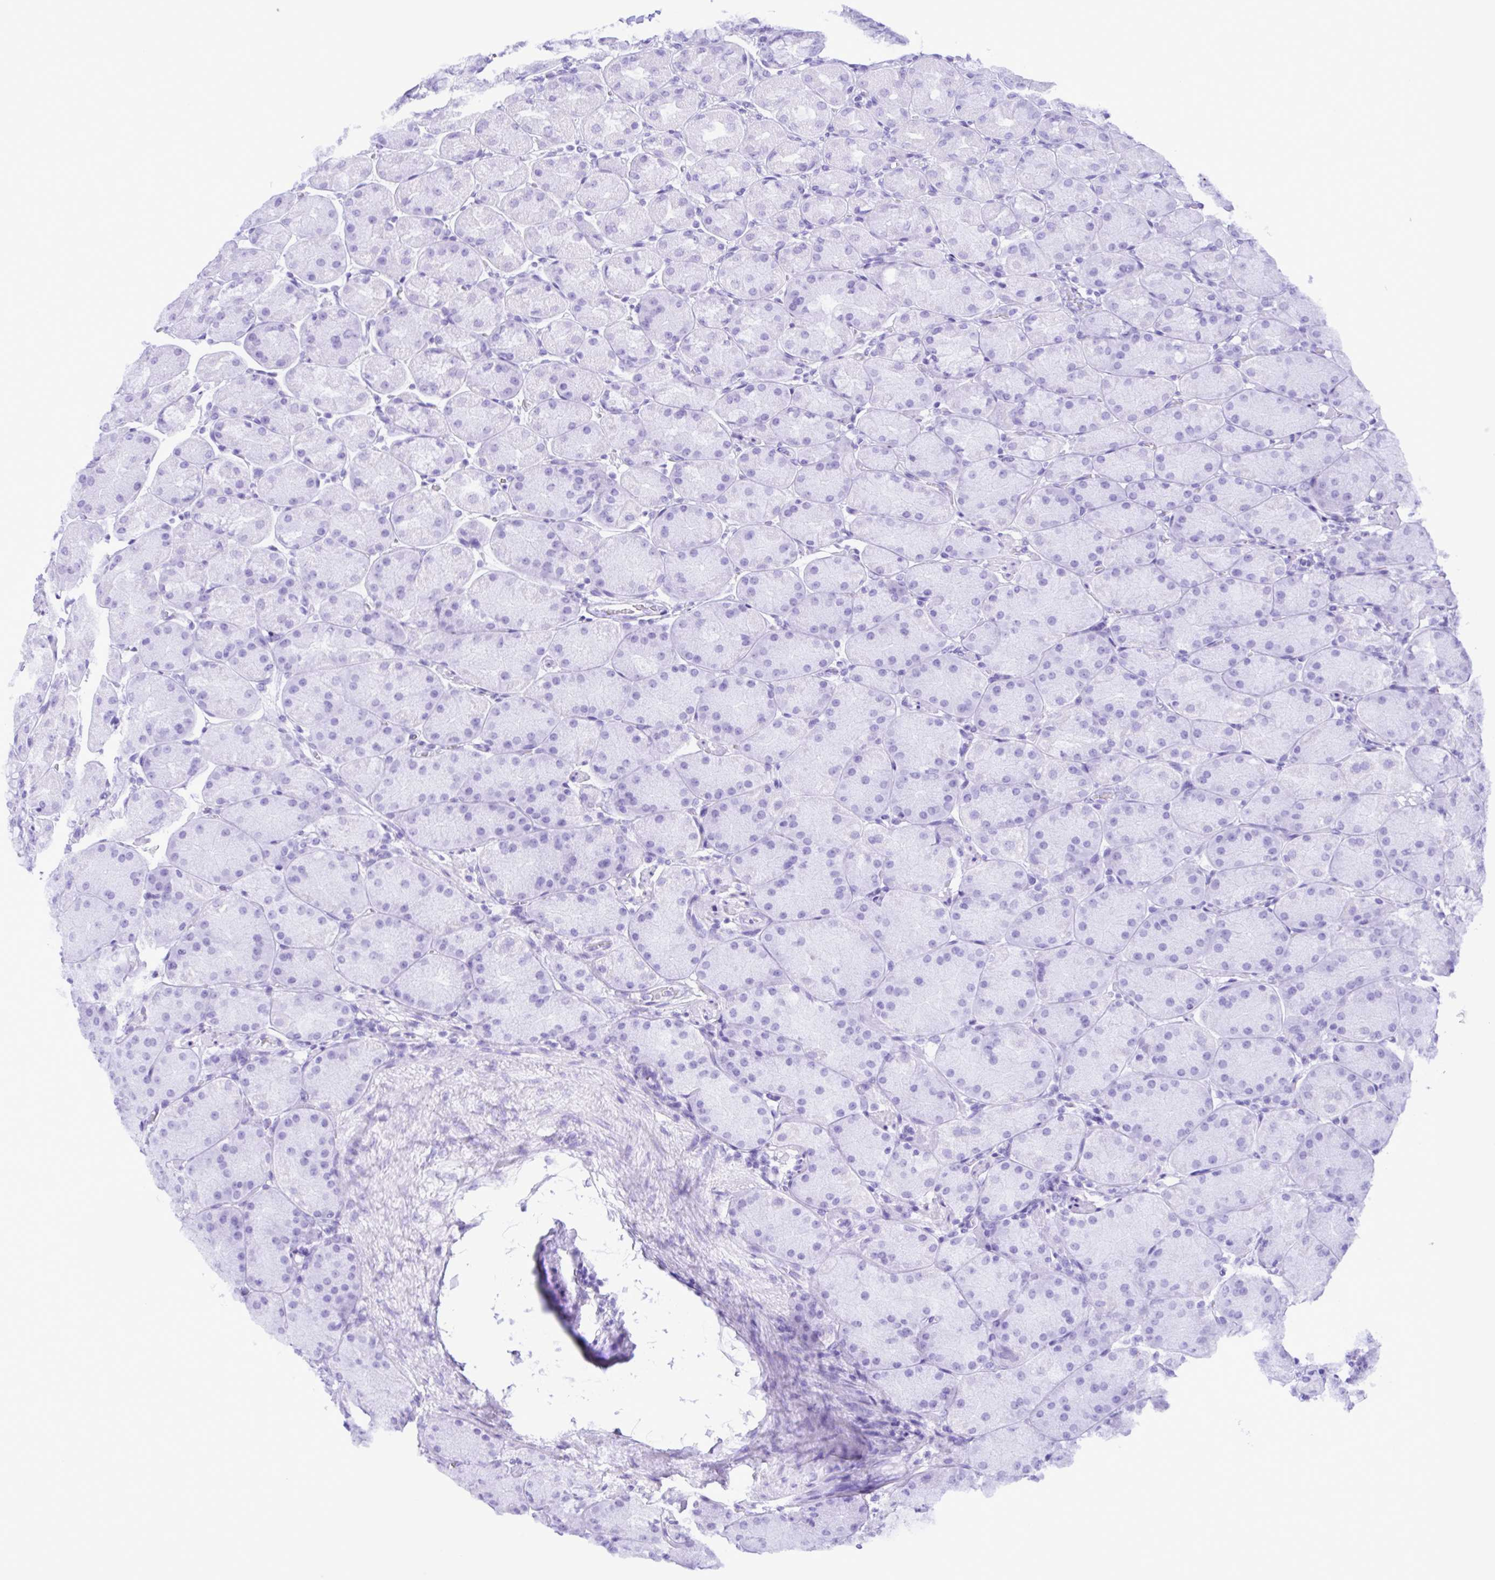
{"staining": {"intensity": "negative", "quantity": "none", "location": "none"}, "tissue": "stomach", "cell_type": "Glandular cells", "image_type": "normal", "snomed": [{"axis": "morphology", "description": "Normal tissue, NOS"}, {"axis": "topography", "description": "Stomach, upper"}], "caption": "DAB immunohistochemical staining of unremarkable stomach demonstrates no significant expression in glandular cells.", "gene": "CYP17A1", "patient": {"sex": "female", "age": 56}}